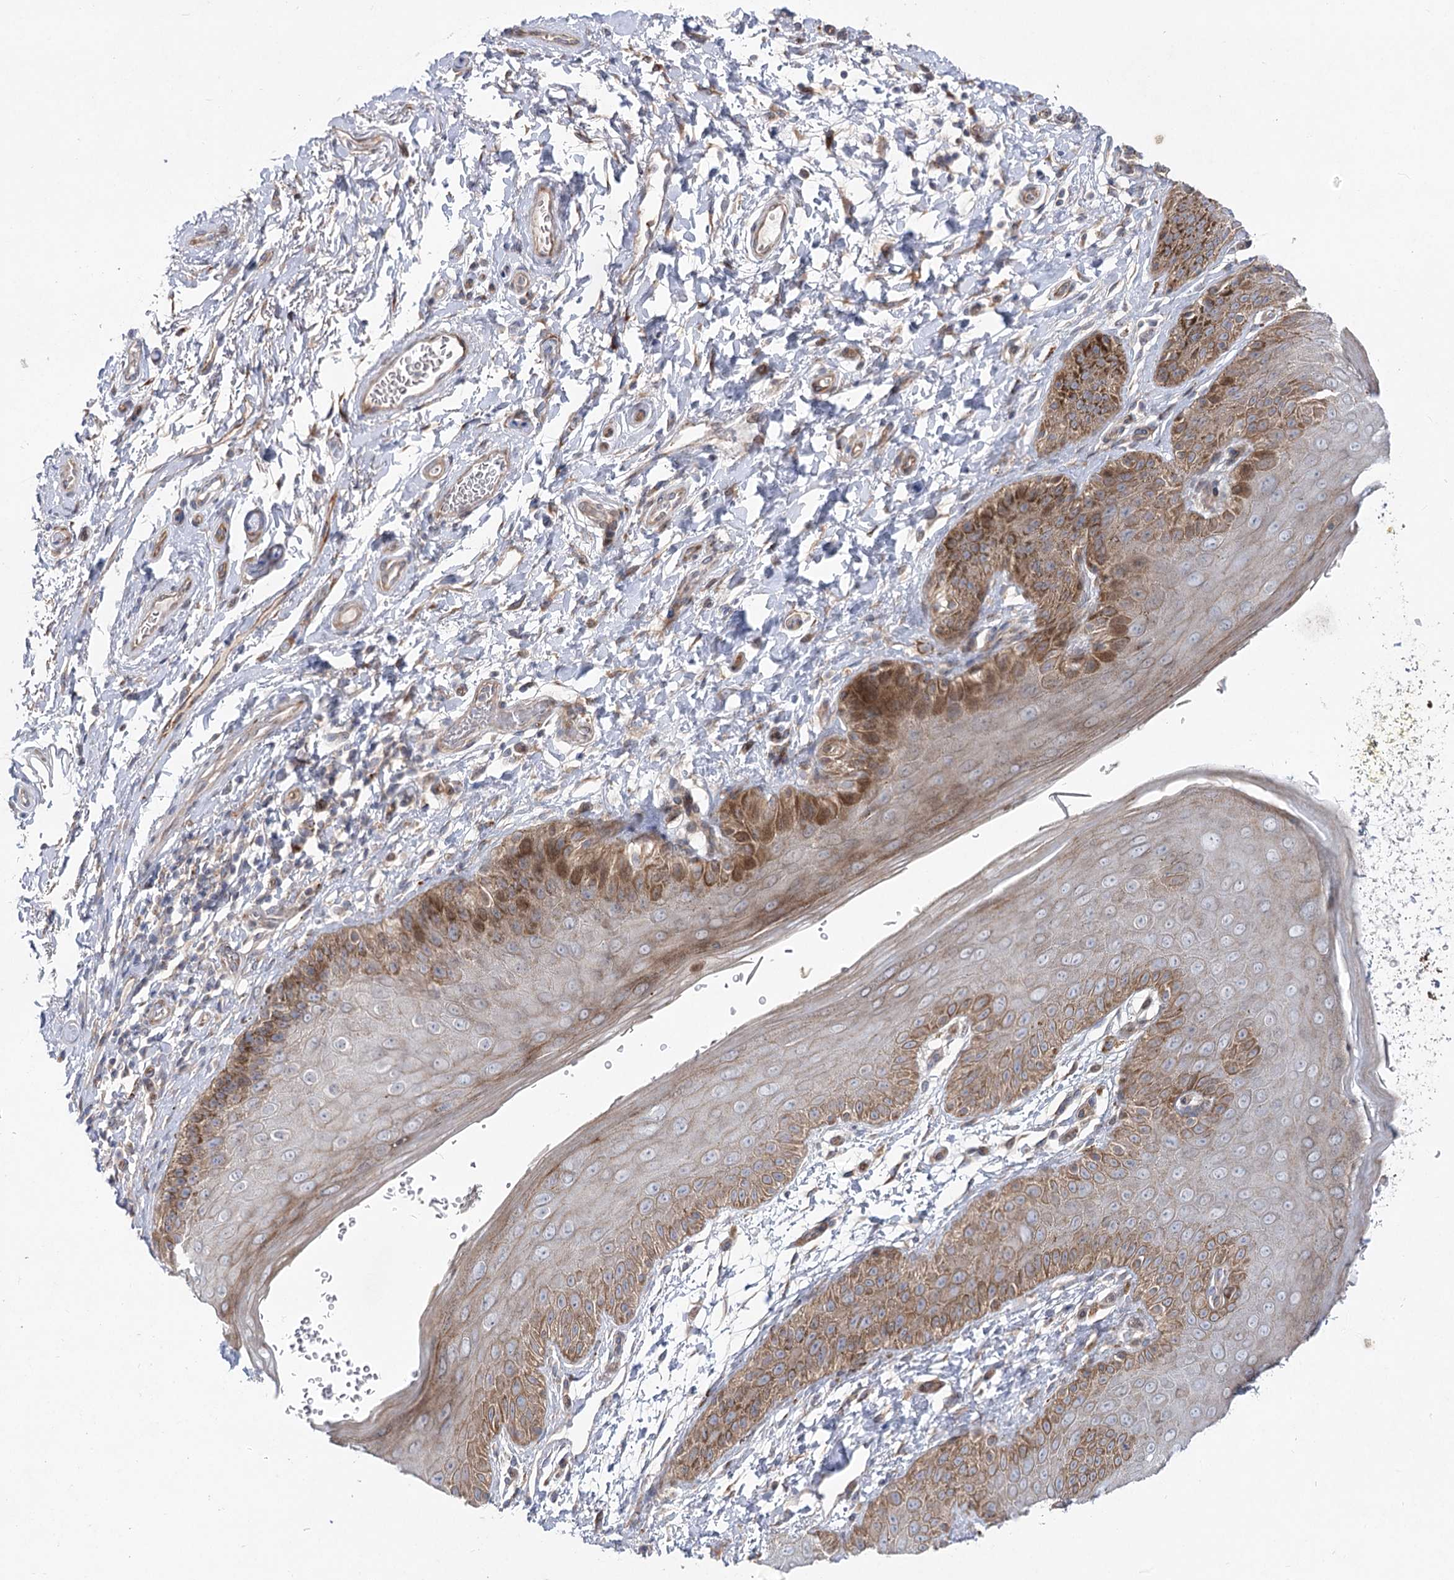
{"staining": {"intensity": "moderate", "quantity": ">75%", "location": "cytoplasmic/membranous"}, "tissue": "skin", "cell_type": "Epidermal cells", "image_type": "normal", "snomed": [{"axis": "morphology", "description": "Normal tissue, NOS"}, {"axis": "topography", "description": "Anal"}], "caption": "Skin stained for a protein demonstrates moderate cytoplasmic/membranous positivity in epidermal cells. Nuclei are stained in blue.", "gene": "SH3BP5L", "patient": {"sex": "male", "age": 44}}